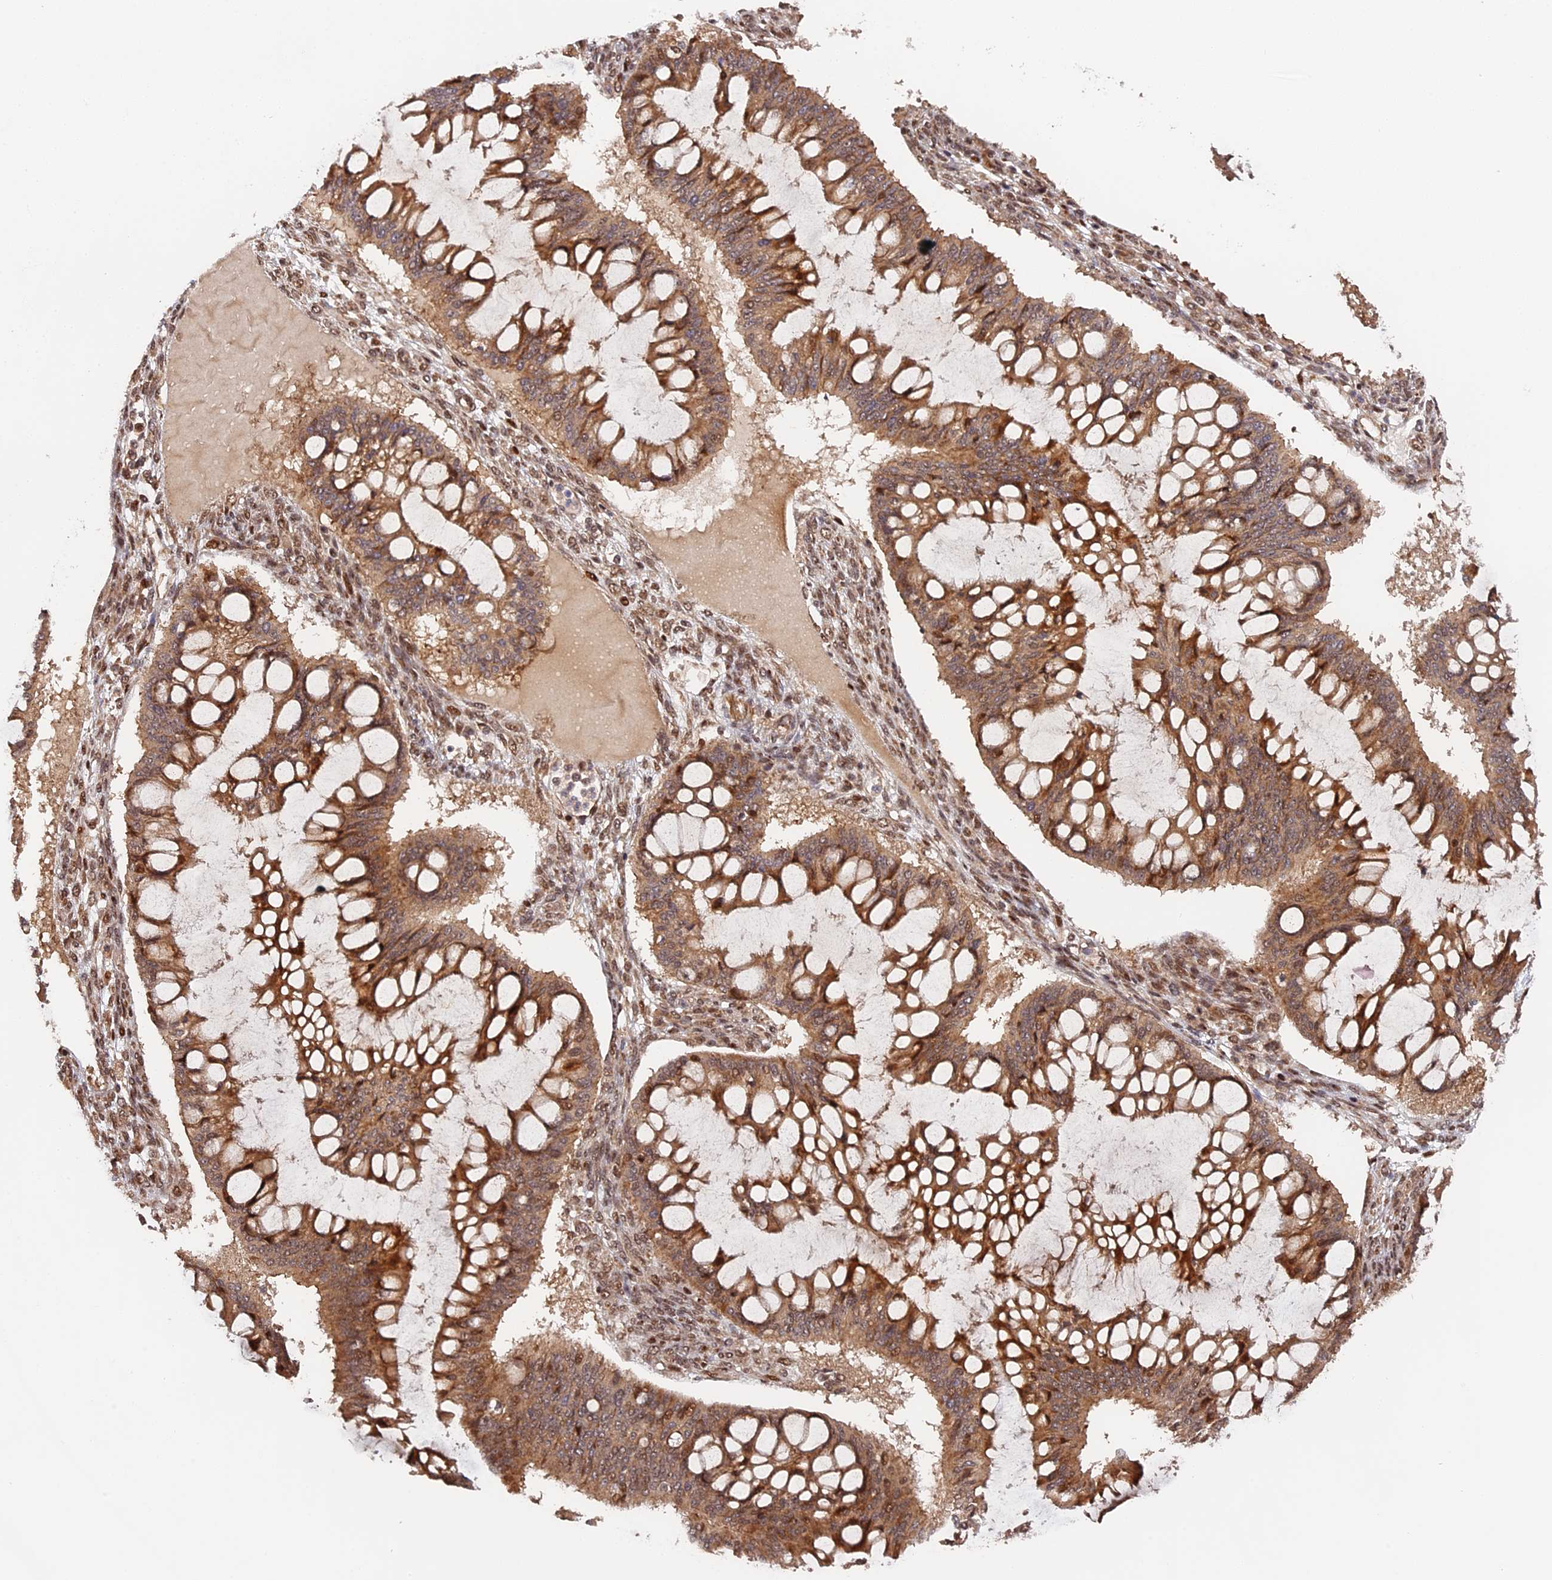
{"staining": {"intensity": "moderate", "quantity": ">75%", "location": "cytoplasmic/membranous,nuclear"}, "tissue": "ovarian cancer", "cell_type": "Tumor cells", "image_type": "cancer", "snomed": [{"axis": "morphology", "description": "Cystadenocarcinoma, mucinous, NOS"}, {"axis": "topography", "description": "Ovary"}], "caption": "About >75% of tumor cells in human ovarian cancer (mucinous cystadenocarcinoma) display moderate cytoplasmic/membranous and nuclear protein staining as visualized by brown immunohistochemical staining.", "gene": "ANKRD24", "patient": {"sex": "female", "age": 73}}